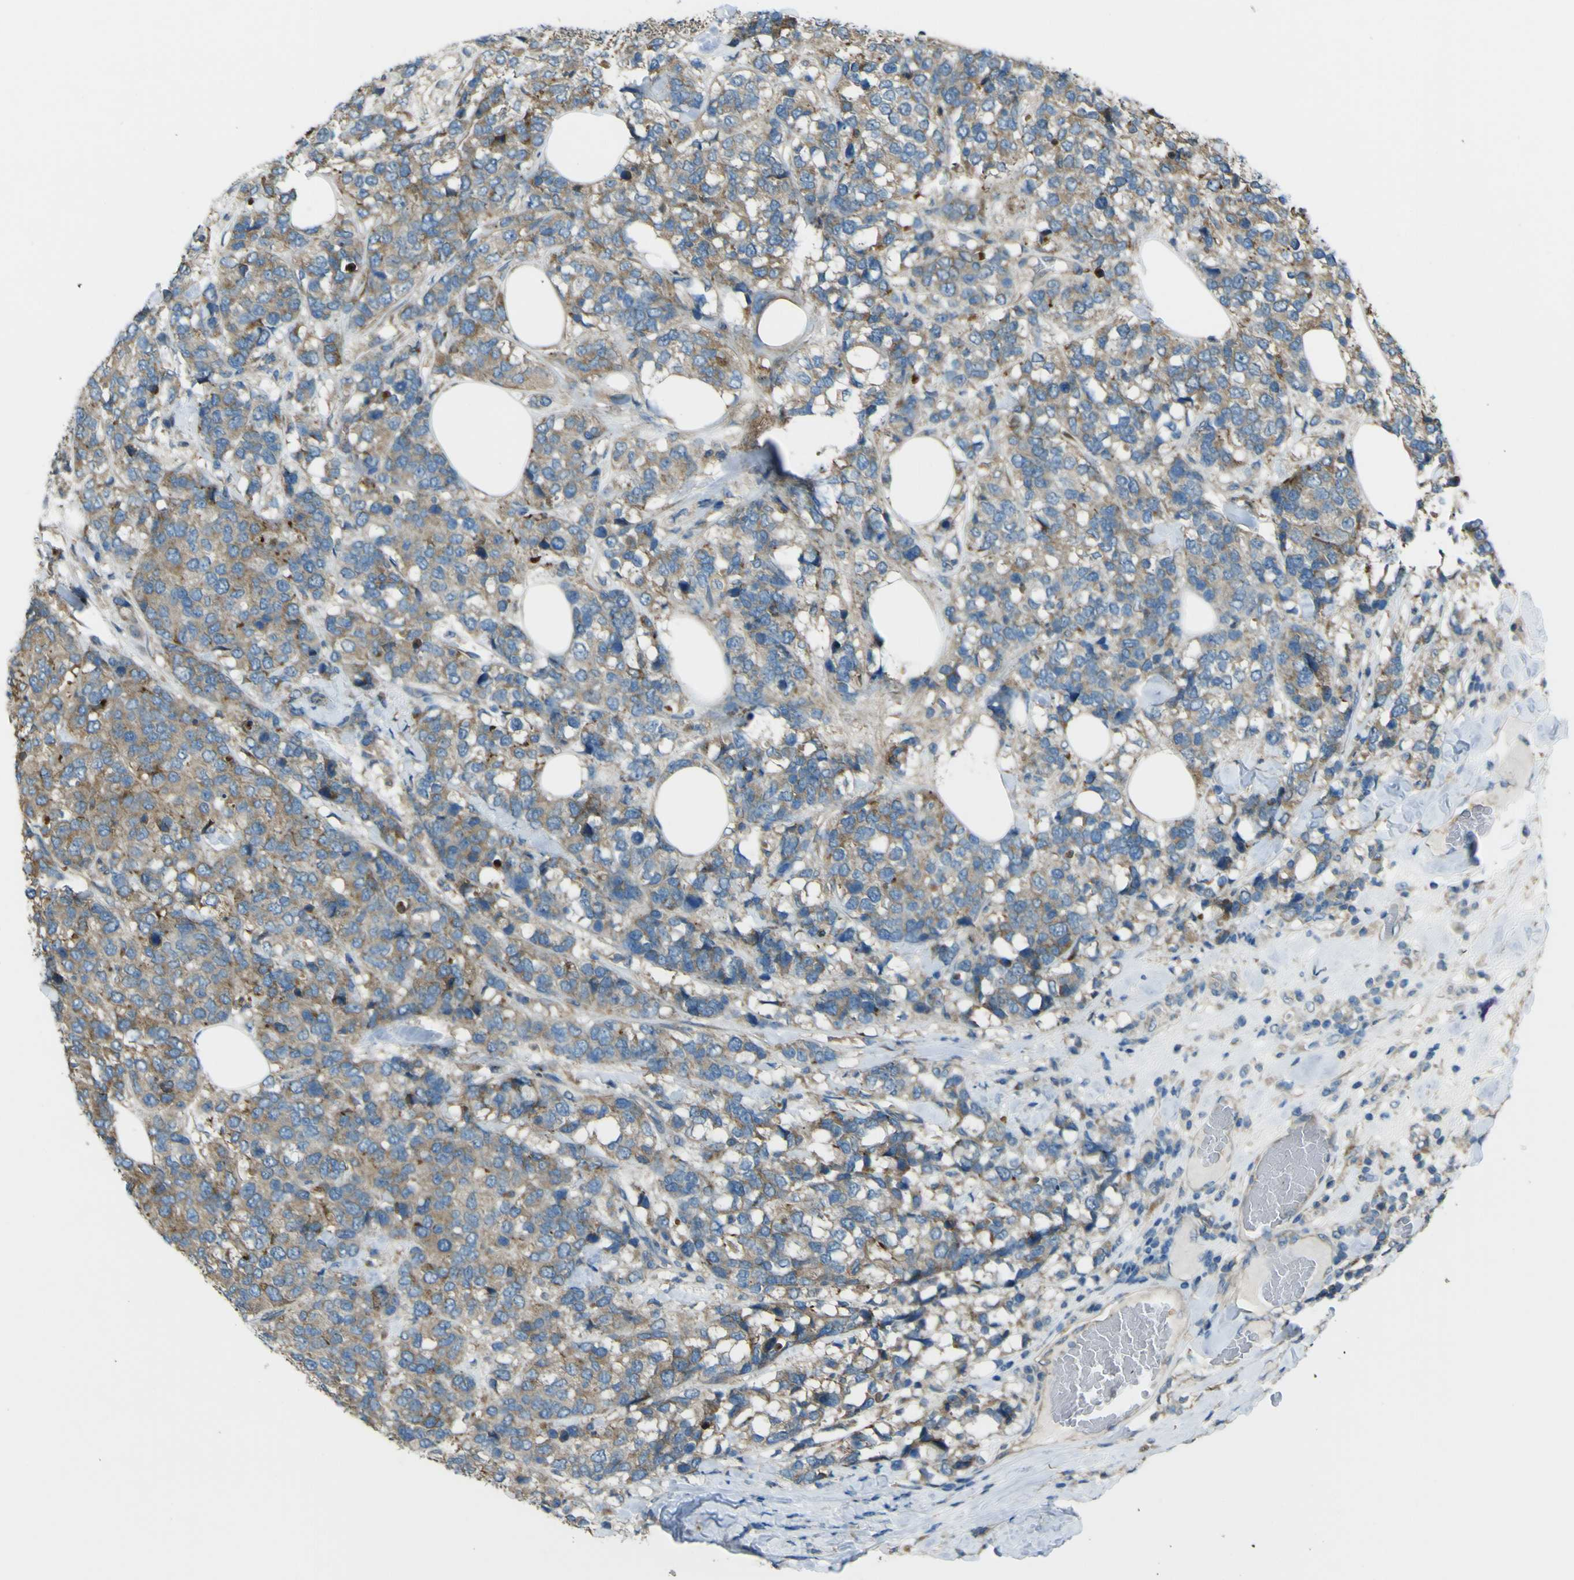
{"staining": {"intensity": "moderate", "quantity": "25%-75%", "location": "cytoplasmic/membranous"}, "tissue": "breast cancer", "cell_type": "Tumor cells", "image_type": "cancer", "snomed": [{"axis": "morphology", "description": "Lobular carcinoma"}, {"axis": "topography", "description": "Breast"}], "caption": "Protein expression by IHC exhibits moderate cytoplasmic/membranous positivity in about 25%-75% of tumor cells in breast lobular carcinoma.", "gene": "NAALADL2", "patient": {"sex": "female", "age": 59}}